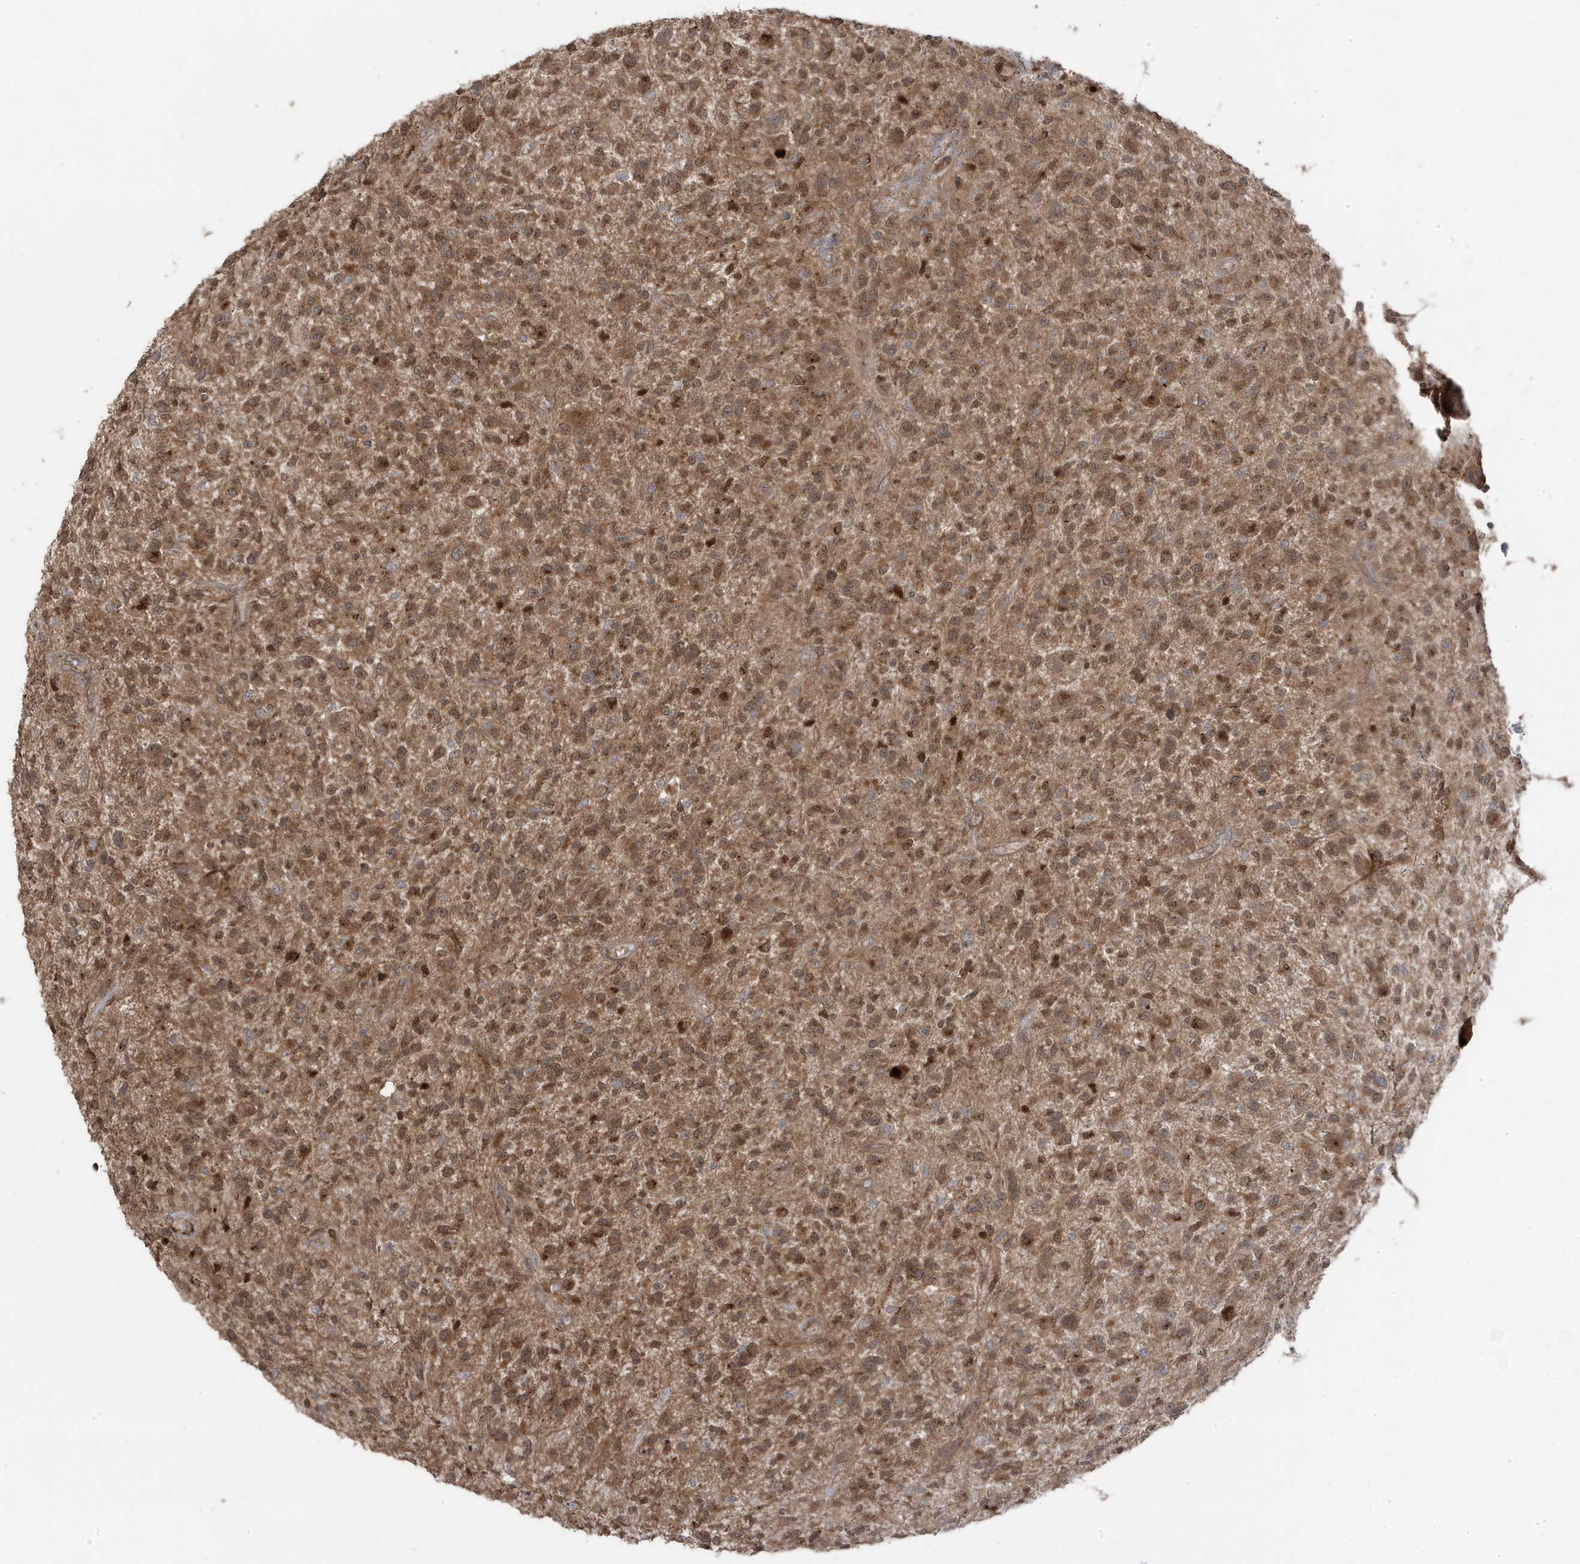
{"staining": {"intensity": "moderate", "quantity": "25%-75%", "location": "cytoplasmic/membranous,nuclear"}, "tissue": "glioma", "cell_type": "Tumor cells", "image_type": "cancer", "snomed": [{"axis": "morphology", "description": "Glioma, malignant, High grade"}, {"axis": "topography", "description": "Brain"}], "caption": "Immunohistochemical staining of glioma demonstrates medium levels of moderate cytoplasmic/membranous and nuclear positivity in about 25%-75% of tumor cells.", "gene": "CETN3", "patient": {"sex": "male", "age": 47}}